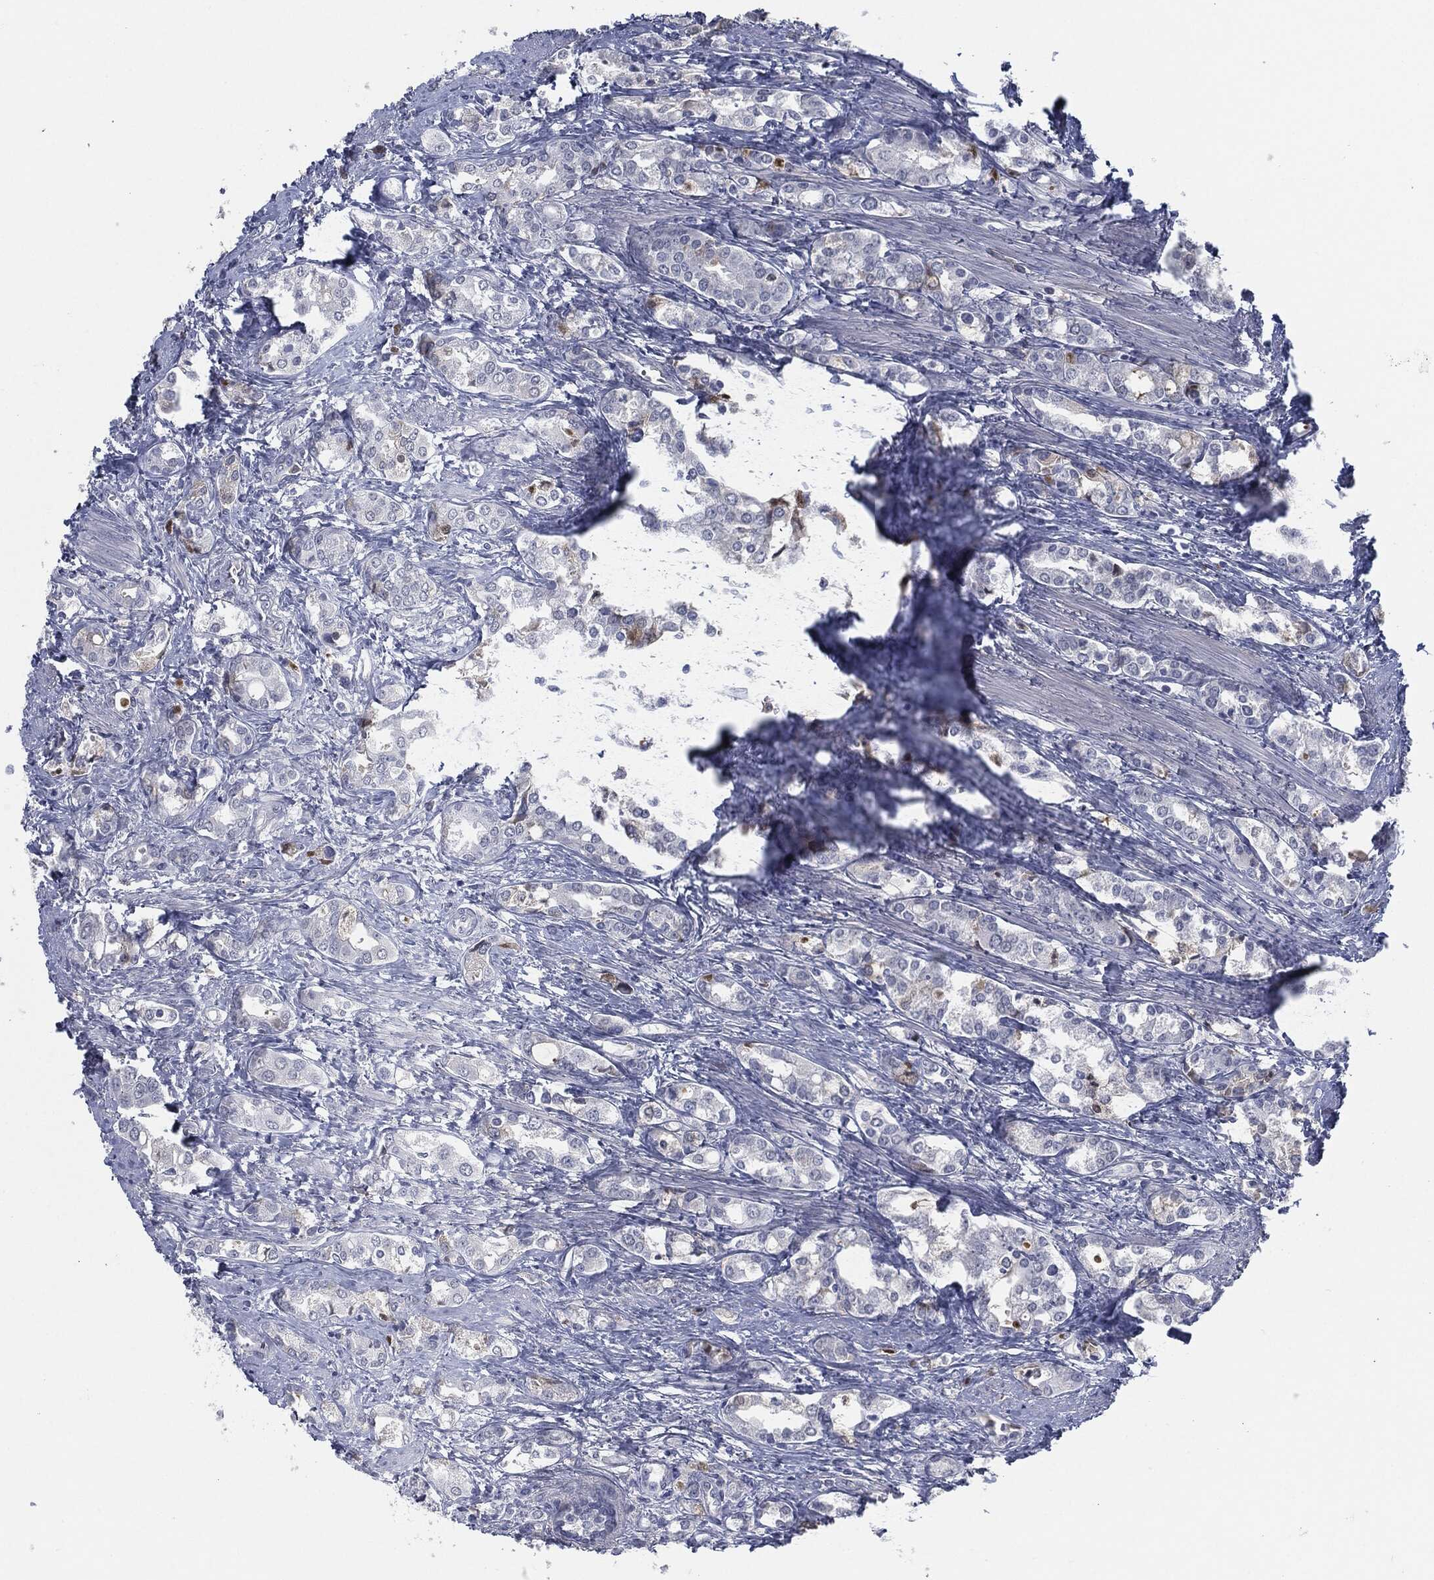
{"staining": {"intensity": "weak", "quantity": "<25%", "location": "cytoplasmic/membranous"}, "tissue": "prostate cancer", "cell_type": "Tumor cells", "image_type": "cancer", "snomed": [{"axis": "morphology", "description": "Adenocarcinoma, NOS"}, {"axis": "topography", "description": "Prostate and seminal vesicle, NOS"}, {"axis": "topography", "description": "Prostate"}], "caption": "Immunohistochemistry photomicrograph of prostate cancer stained for a protein (brown), which displays no staining in tumor cells.", "gene": "MST1", "patient": {"sex": "male", "age": 62}}